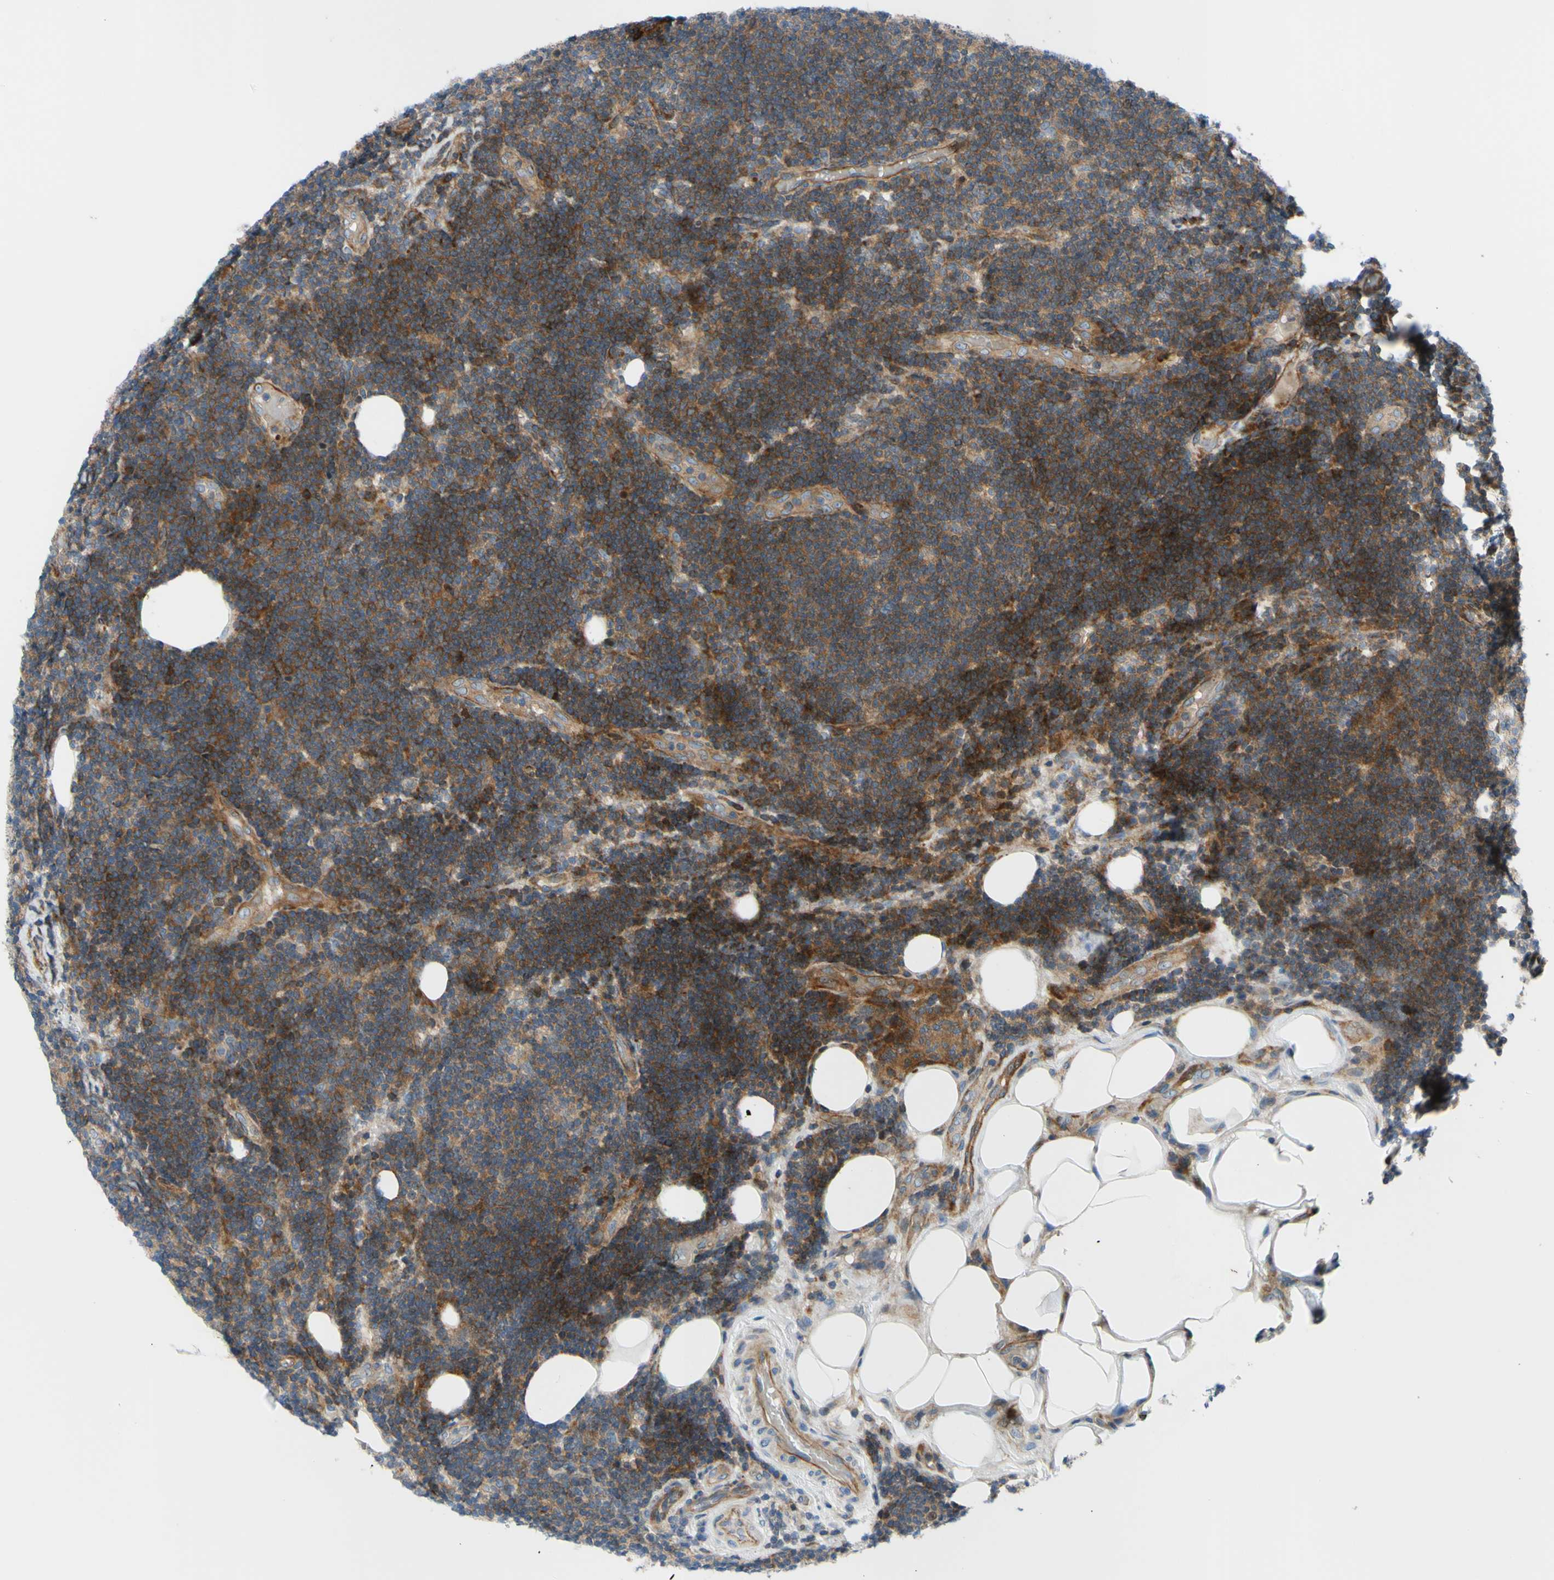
{"staining": {"intensity": "strong", "quantity": ">75%", "location": "cytoplasmic/membranous"}, "tissue": "lymphoma", "cell_type": "Tumor cells", "image_type": "cancer", "snomed": [{"axis": "morphology", "description": "Malignant lymphoma, non-Hodgkin's type, Low grade"}, {"axis": "topography", "description": "Lymph node"}], "caption": "Tumor cells display high levels of strong cytoplasmic/membranous staining in approximately >75% of cells in lymphoma.", "gene": "PAK2", "patient": {"sex": "male", "age": 83}}